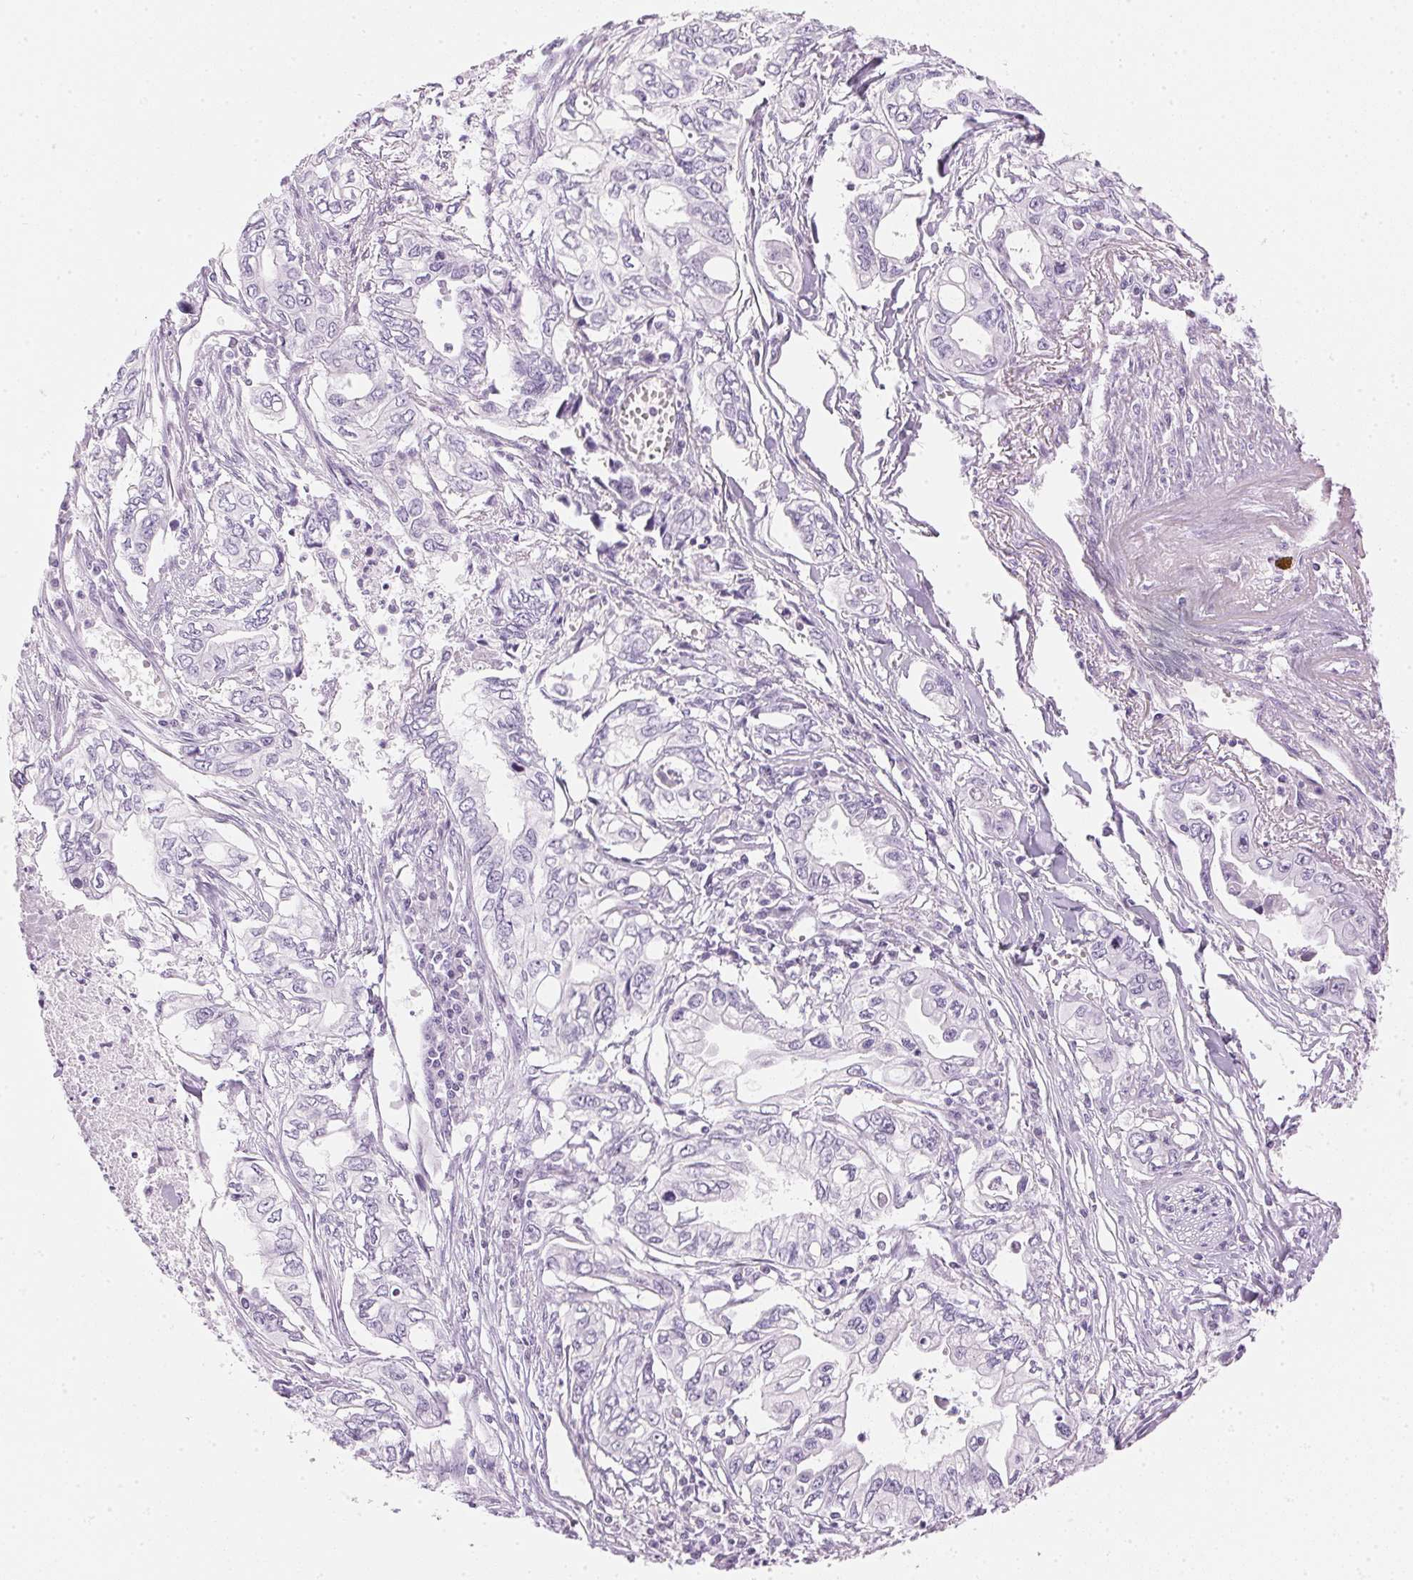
{"staining": {"intensity": "negative", "quantity": "none", "location": "none"}, "tissue": "pancreatic cancer", "cell_type": "Tumor cells", "image_type": "cancer", "snomed": [{"axis": "morphology", "description": "Adenocarcinoma, NOS"}, {"axis": "topography", "description": "Pancreas"}], "caption": "The IHC image has no significant staining in tumor cells of pancreatic cancer (adenocarcinoma) tissue.", "gene": "IGFBP1", "patient": {"sex": "male", "age": 68}}